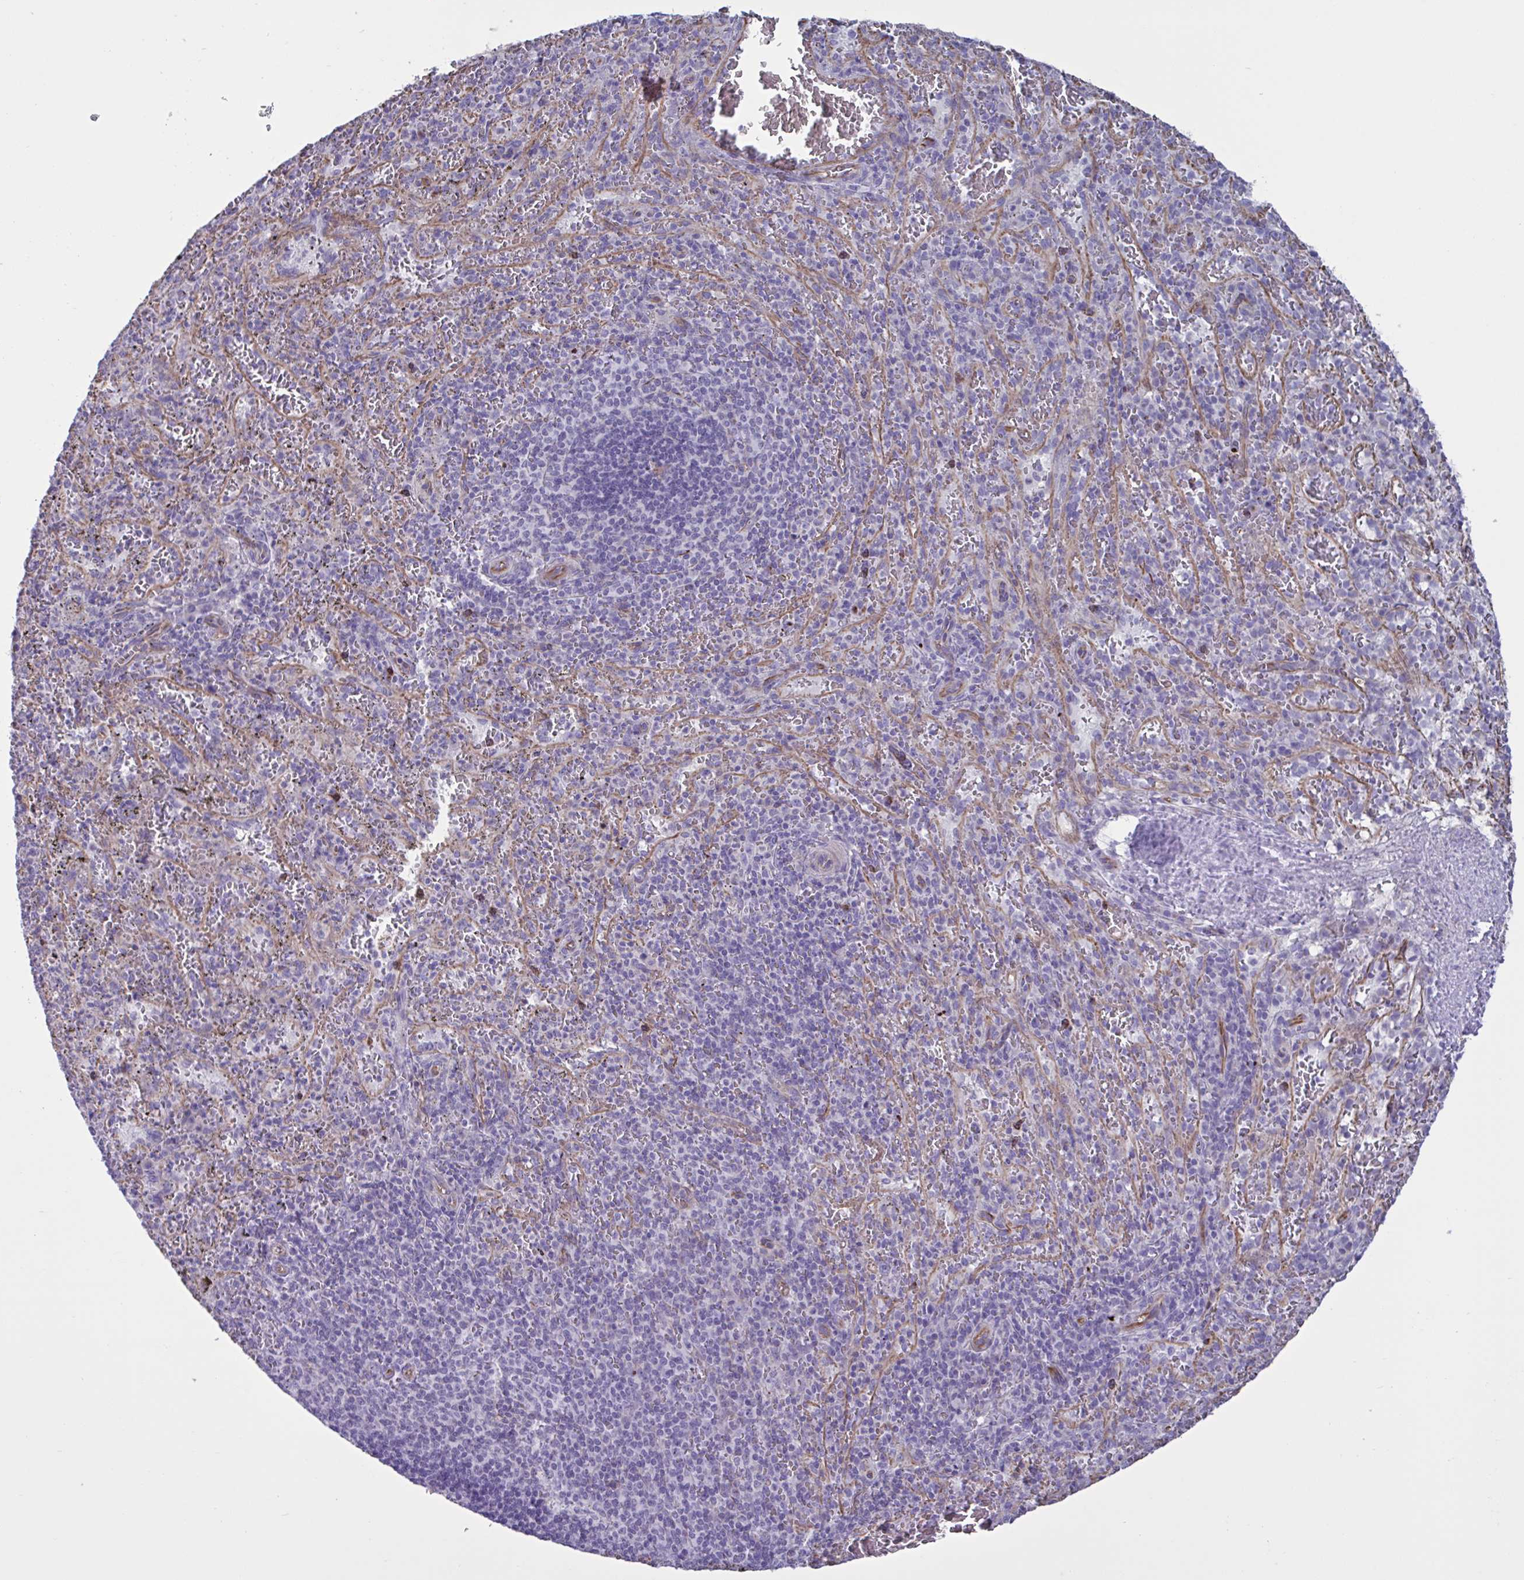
{"staining": {"intensity": "negative", "quantity": "none", "location": "none"}, "tissue": "spleen", "cell_type": "Cells in red pulp", "image_type": "normal", "snomed": [{"axis": "morphology", "description": "Normal tissue, NOS"}, {"axis": "topography", "description": "Spleen"}], "caption": "Photomicrograph shows no protein positivity in cells in red pulp of normal spleen.", "gene": "TMEM86B", "patient": {"sex": "male", "age": 57}}